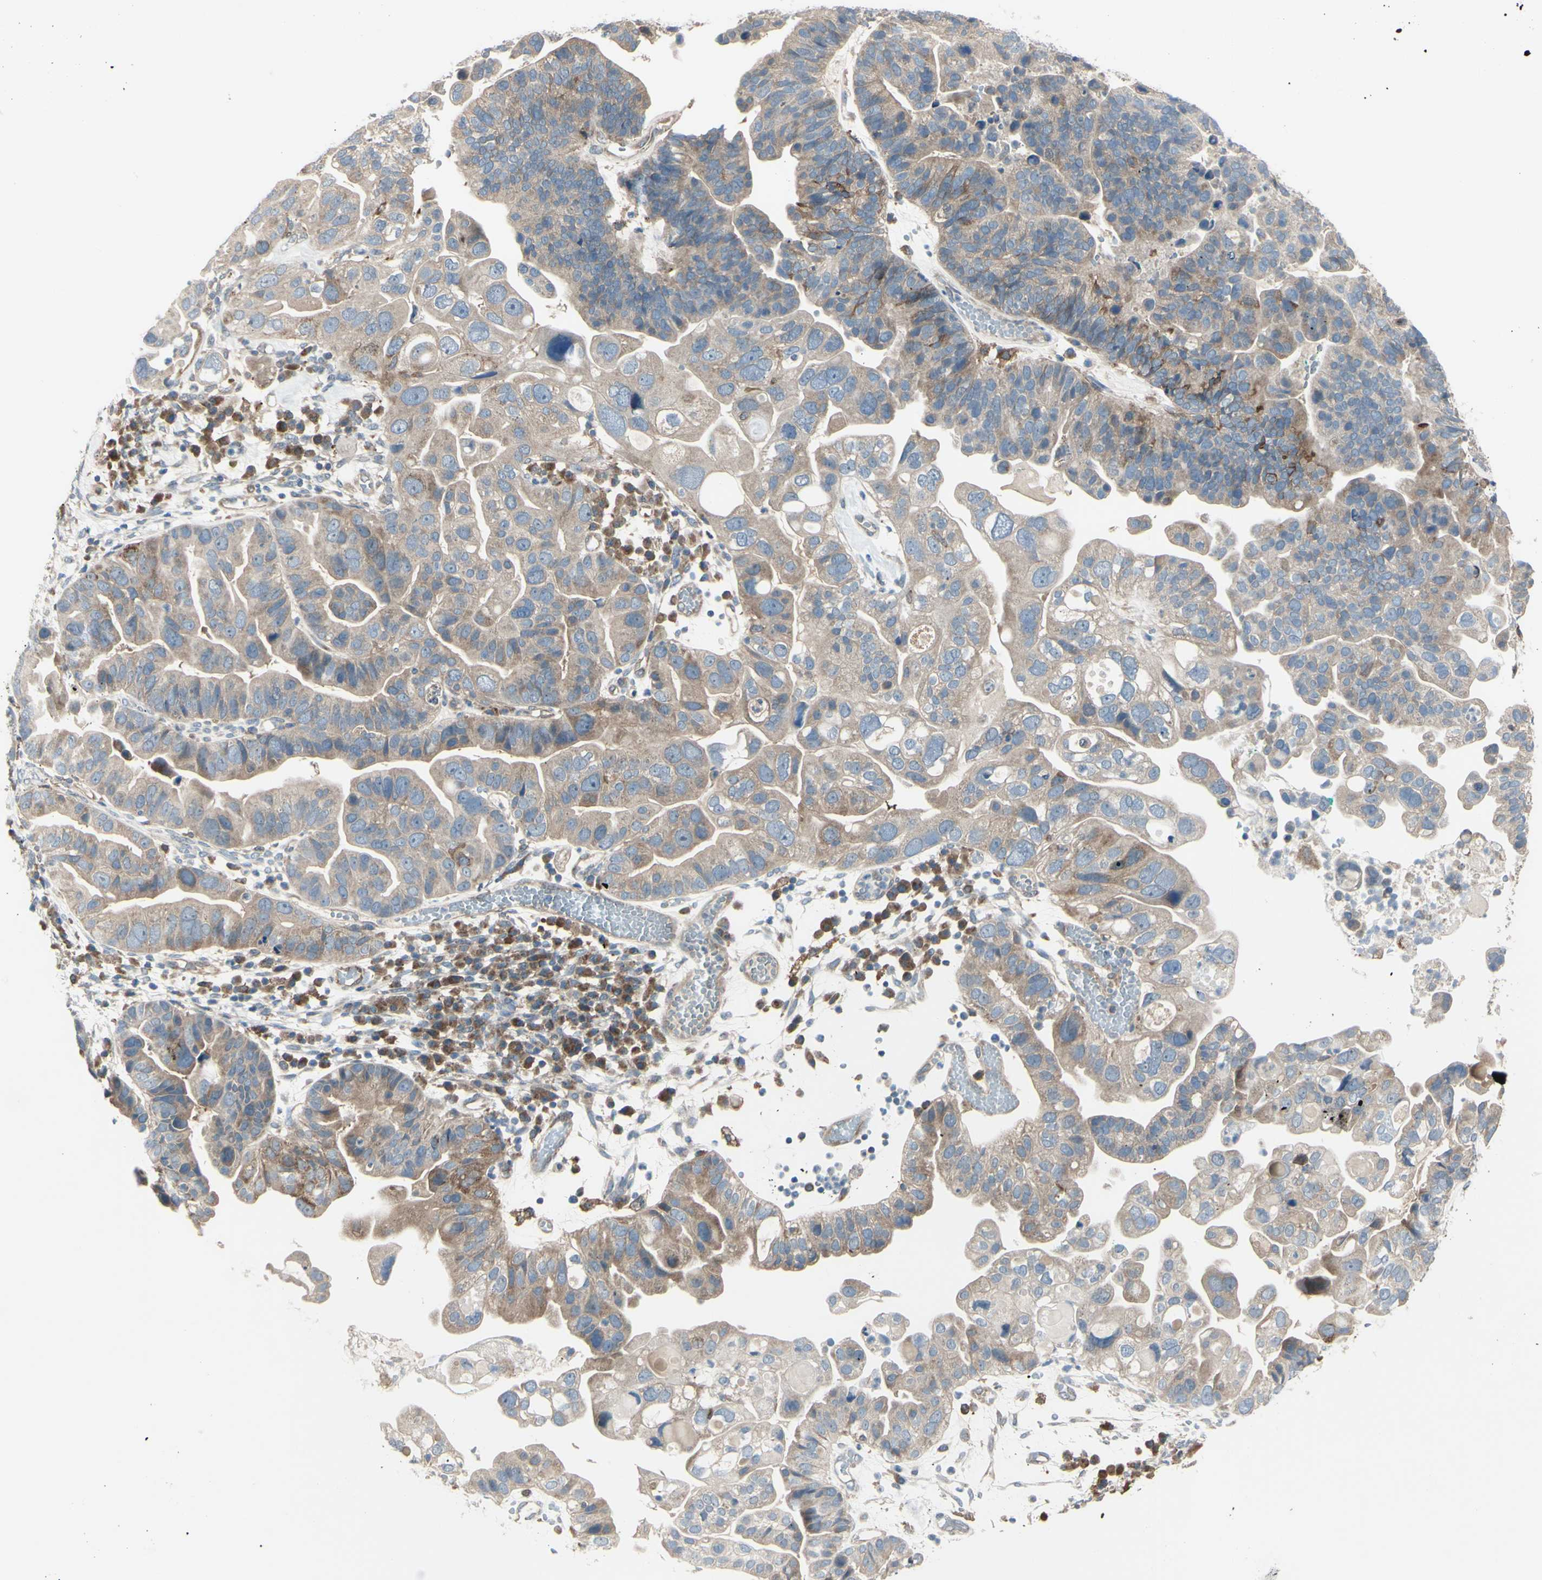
{"staining": {"intensity": "weak", "quantity": ">75%", "location": "cytoplasmic/membranous"}, "tissue": "ovarian cancer", "cell_type": "Tumor cells", "image_type": "cancer", "snomed": [{"axis": "morphology", "description": "Cystadenocarcinoma, serous, NOS"}, {"axis": "topography", "description": "Ovary"}], "caption": "The histopathology image displays immunohistochemical staining of ovarian cancer (serous cystadenocarcinoma). There is weak cytoplasmic/membranous positivity is appreciated in about >75% of tumor cells. The staining was performed using DAB (3,3'-diaminobenzidine), with brown indicating positive protein expression. Nuclei are stained blue with hematoxylin.", "gene": "IGSF9B", "patient": {"sex": "female", "age": 56}}